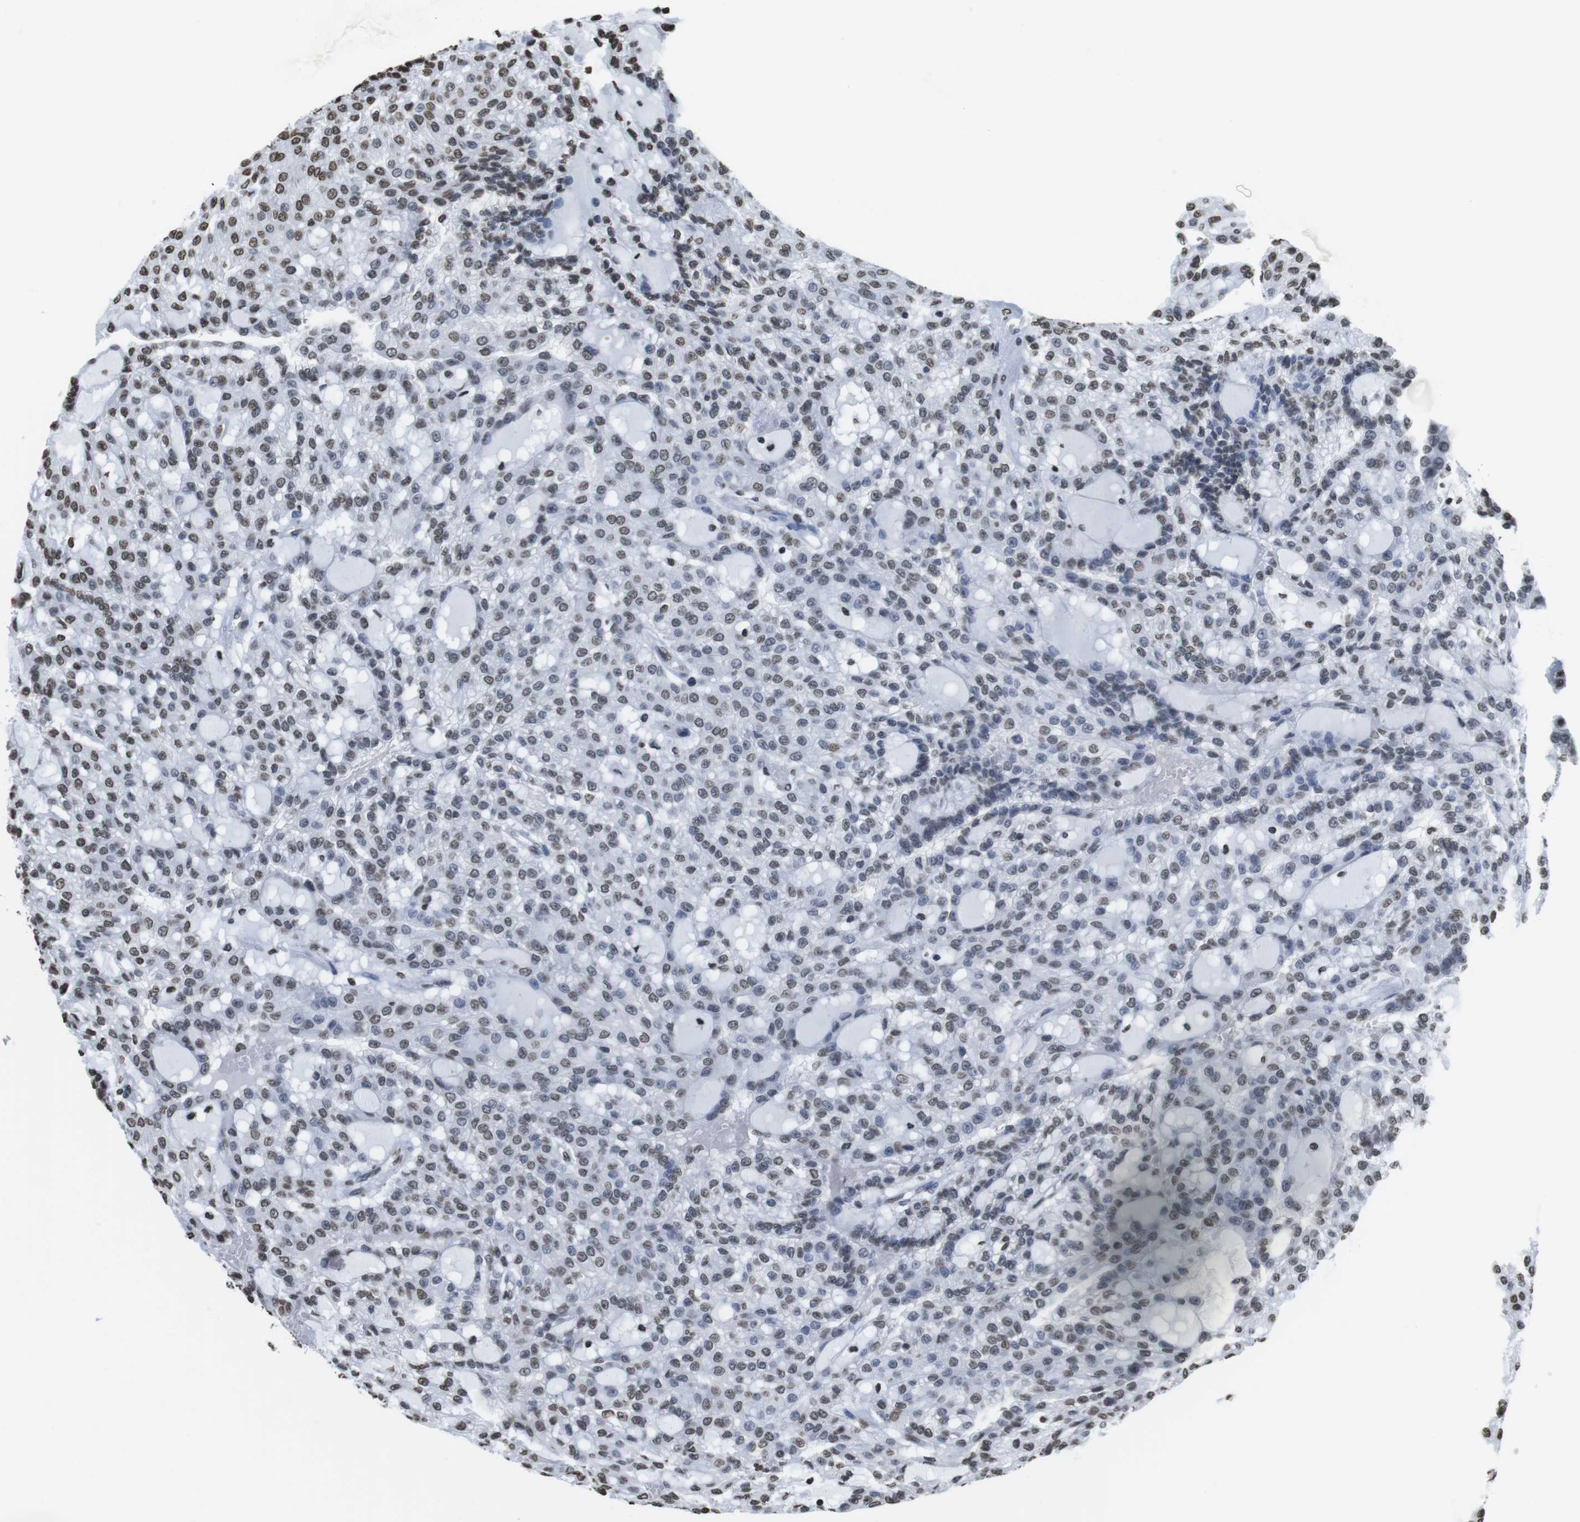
{"staining": {"intensity": "weak", "quantity": "25%-75%", "location": "nuclear"}, "tissue": "renal cancer", "cell_type": "Tumor cells", "image_type": "cancer", "snomed": [{"axis": "morphology", "description": "Adenocarcinoma, NOS"}, {"axis": "topography", "description": "Kidney"}], "caption": "High-magnification brightfield microscopy of adenocarcinoma (renal) stained with DAB (3,3'-diaminobenzidine) (brown) and counterstained with hematoxylin (blue). tumor cells exhibit weak nuclear positivity is present in about25%-75% of cells. Nuclei are stained in blue.", "gene": "BSX", "patient": {"sex": "male", "age": 63}}